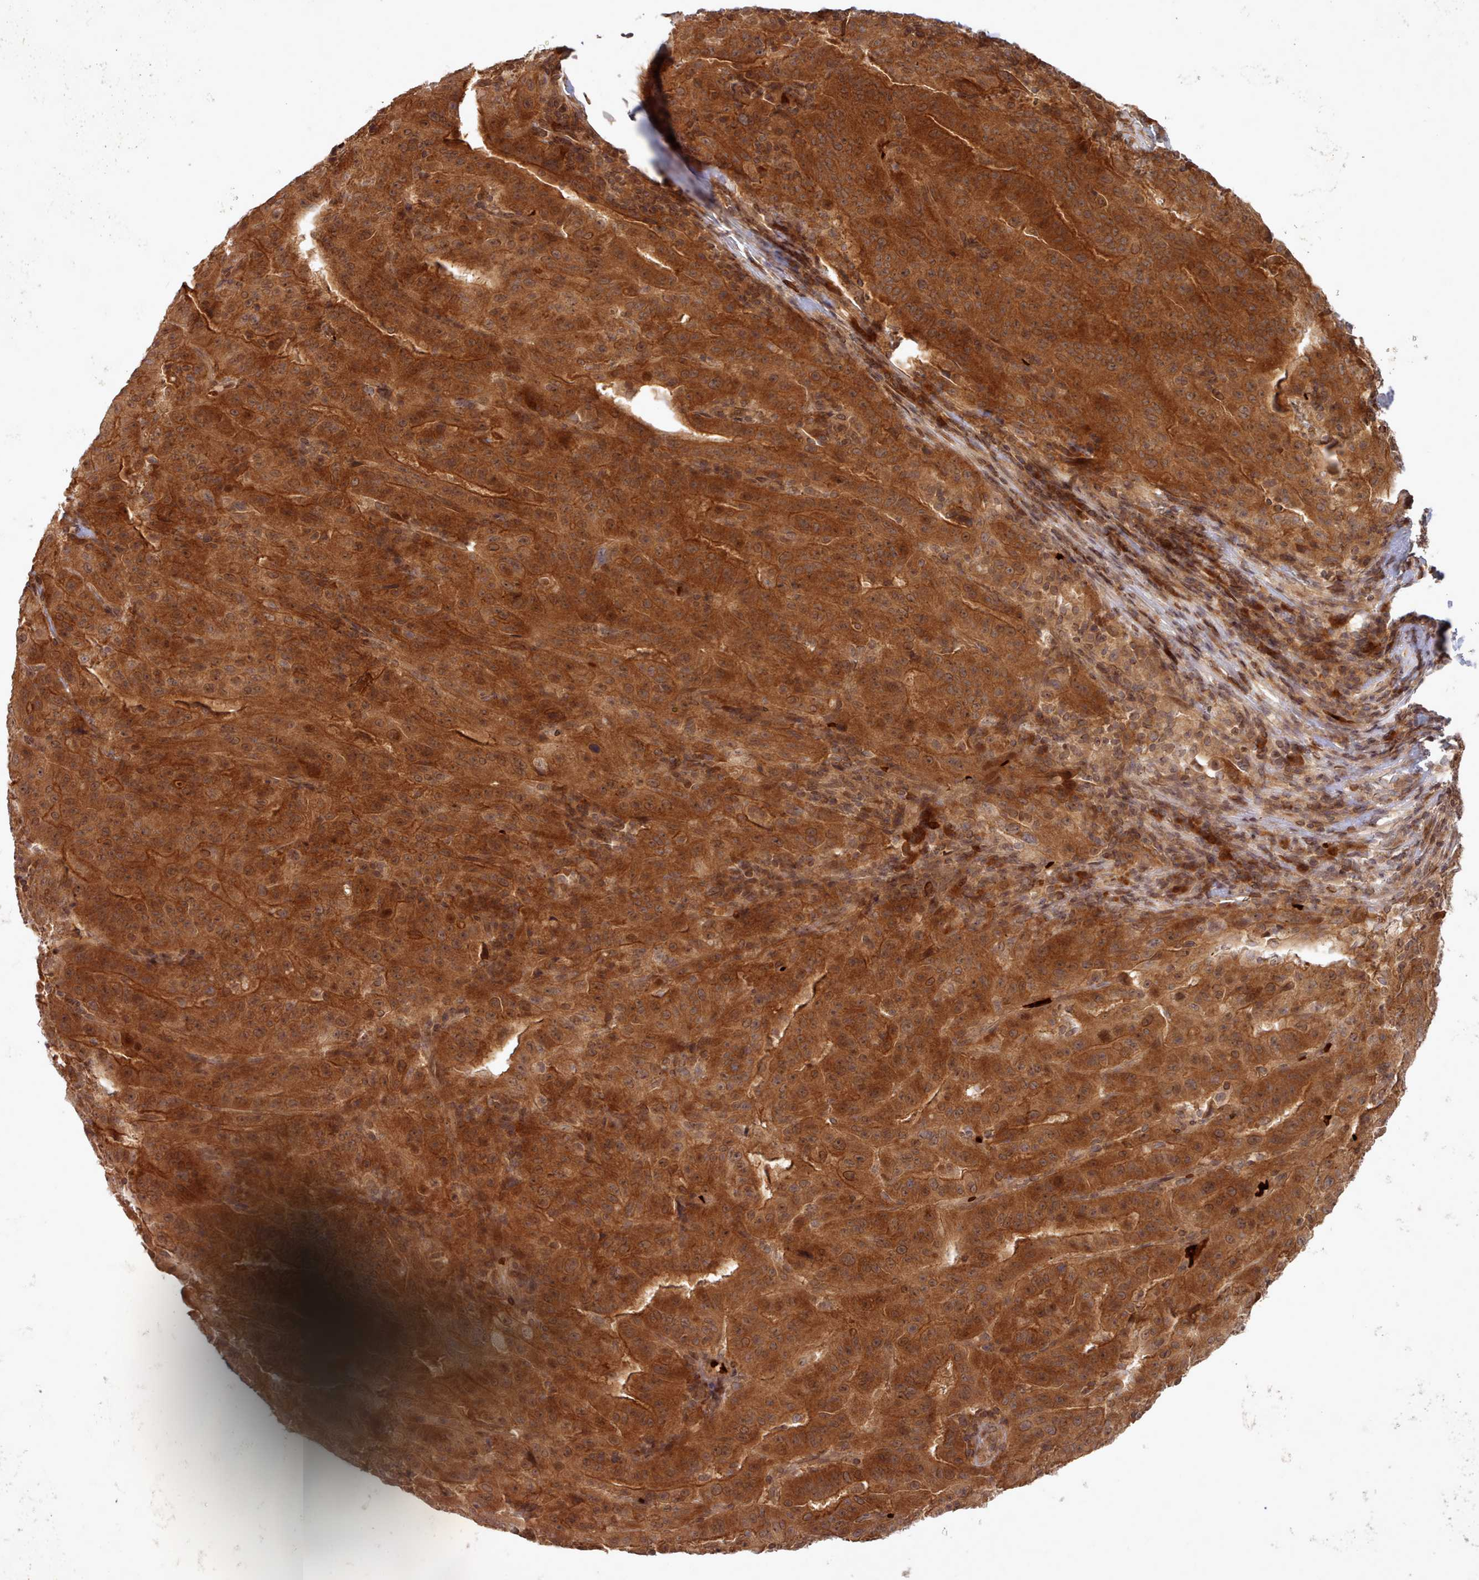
{"staining": {"intensity": "strong", "quantity": ">75%", "location": "cytoplasmic/membranous,nuclear"}, "tissue": "pancreatic cancer", "cell_type": "Tumor cells", "image_type": "cancer", "snomed": [{"axis": "morphology", "description": "Adenocarcinoma, NOS"}, {"axis": "topography", "description": "Pancreas"}], "caption": "High-magnification brightfield microscopy of pancreatic cancer (adenocarcinoma) stained with DAB (3,3'-diaminobenzidine) (brown) and counterstained with hematoxylin (blue). tumor cells exhibit strong cytoplasmic/membranous and nuclear positivity is seen in about>75% of cells.", "gene": "UBE2G1", "patient": {"sex": "male", "age": 63}}